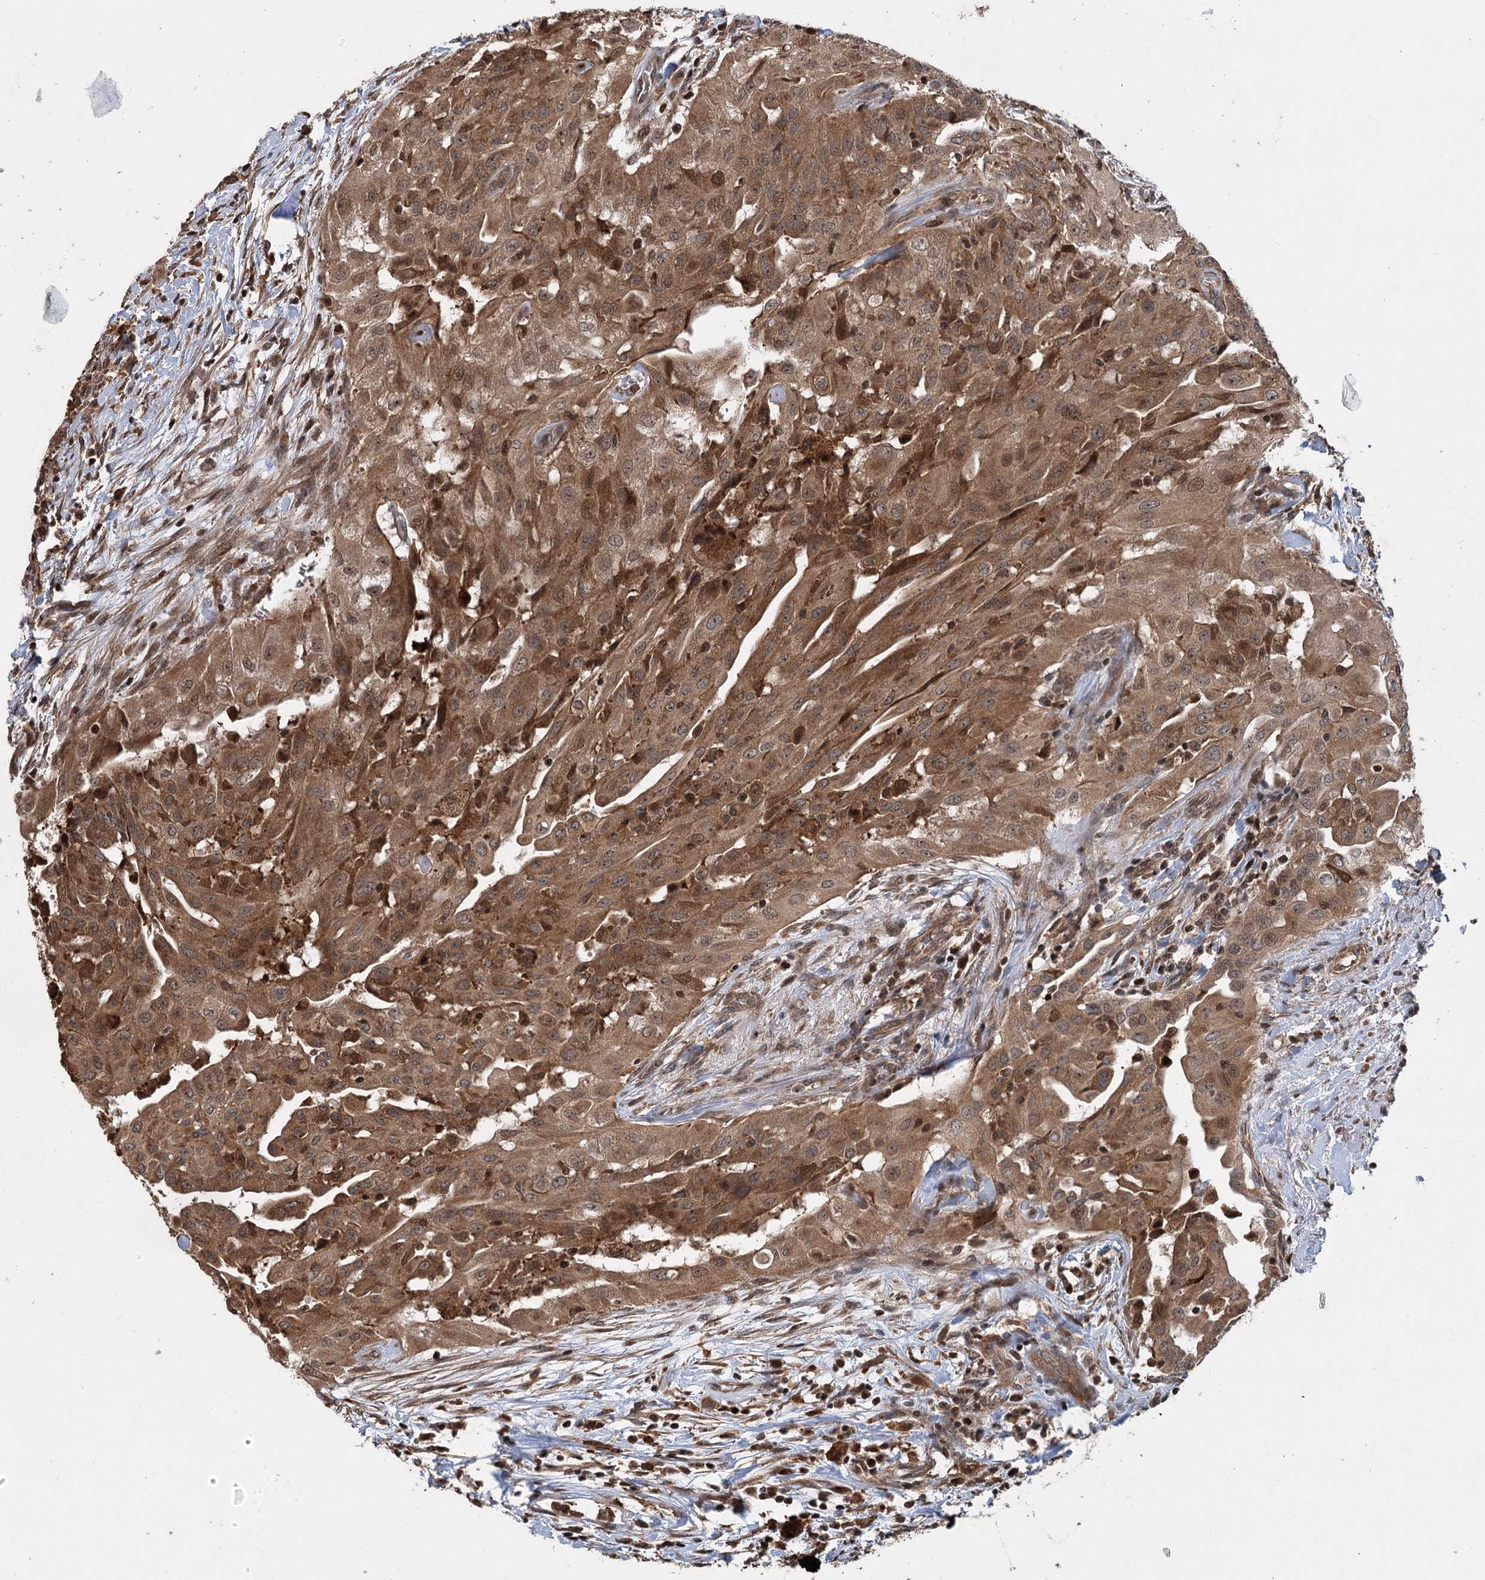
{"staining": {"intensity": "moderate", "quantity": ">75%", "location": "cytoplasmic/membranous"}, "tissue": "thyroid cancer", "cell_type": "Tumor cells", "image_type": "cancer", "snomed": [{"axis": "morphology", "description": "Papillary adenocarcinoma, NOS"}, {"axis": "topography", "description": "Thyroid gland"}], "caption": "DAB immunohistochemical staining of thyroid papillary adenocarcinoma demonstrates moderate cytoplasmic/membranous protein staining in approximately >75% of tumor cells.", "gene": "INSIG2", "patient": {"sex": "female", "age": 59}}